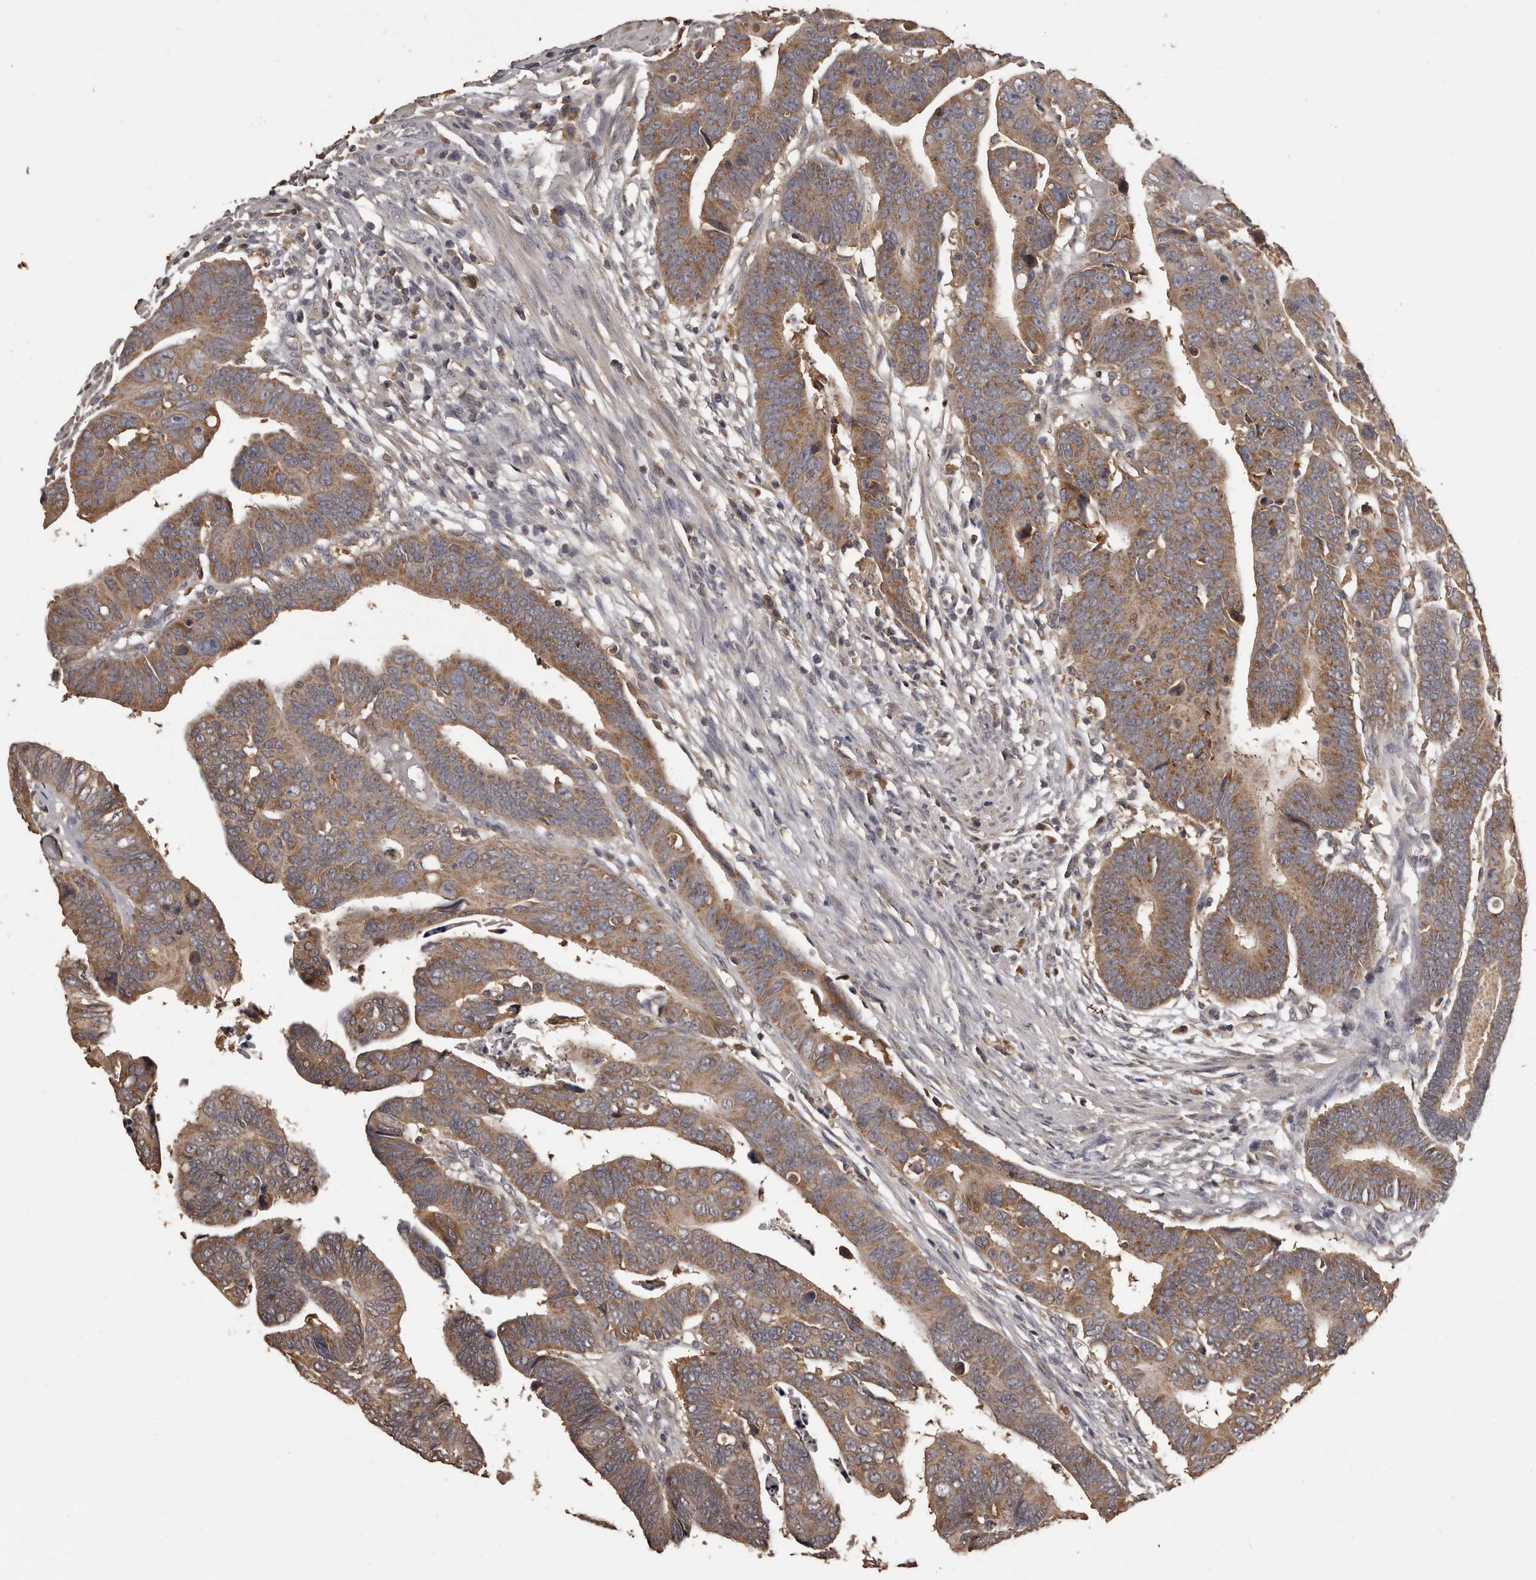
{"staining": {"intensity": "moderate", "quantity": ">75%", "location": "cytoplasmic/membranous"}, "tissue": "colorectal cancer", "cell_type": "Tumor cells", "image_type": "cancer", "snomed": [{"axis": "morphology", "description": "Adenocarcinoma, NOS"}, {"axis": "topography", "description": "Rectum"}], "caption": "Protein analysis of colorectal adenocarcinoma tissue demonstrates moderate cytoplasmic/membranous expression in approximately >75% of tumor cells.", "gene": "MGAT5", "patient": {"sex": "female", "age": 65}}